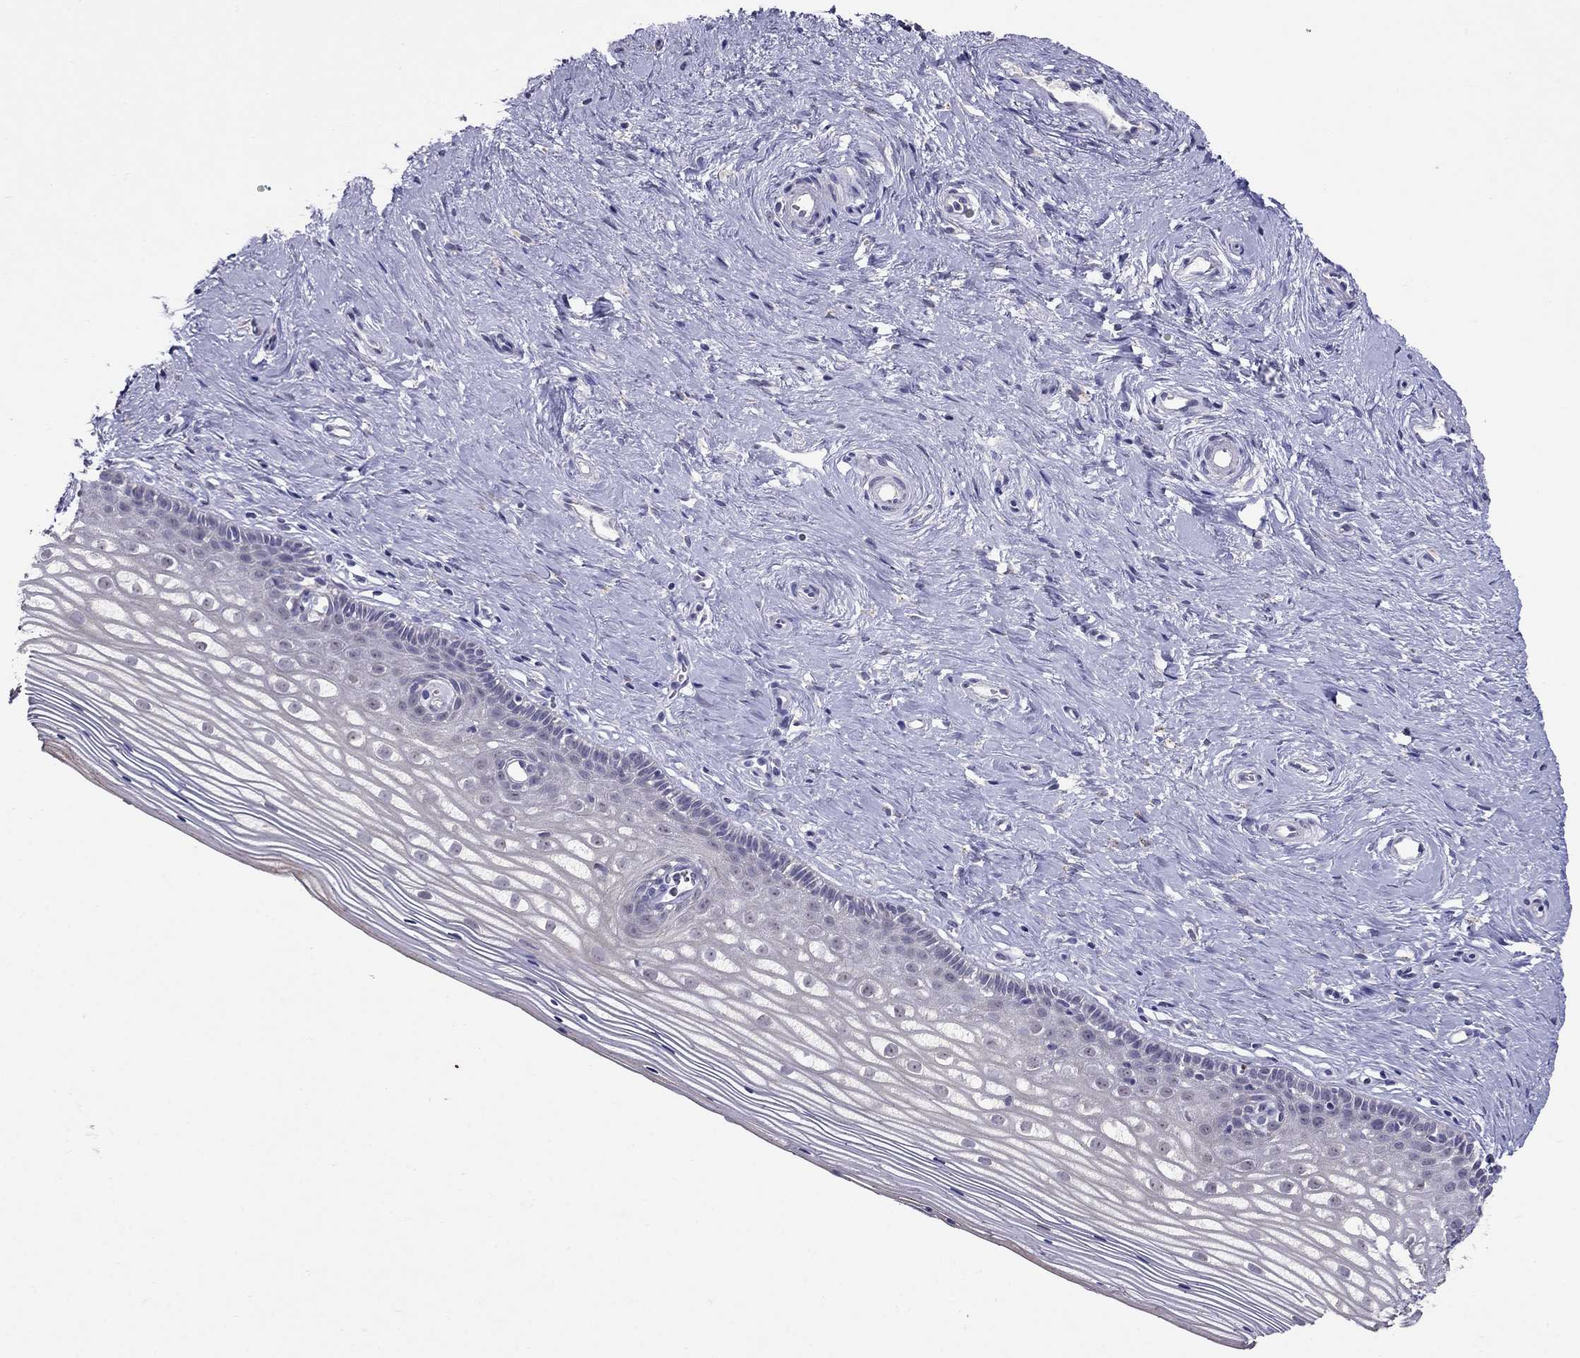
{"staining": {"intensity": "negative", "quantity": "none", "location": "none"}, "tissue": "cervix", "cell_type": "Glandular cells", "image_type": "normal", "snomed": [{"axis": "morphology", "description": "Normal tissue, NOS"}, {"axis": "topography", "description": "Cervix"}], "caption": "High power microscopy micrograph of an immunohistochemistry (IHC) image of benign cervix, revealing no significant expression in glandular cells.", "gene": "MYO3B", "patient": {"sex": "female", "age": 40}}